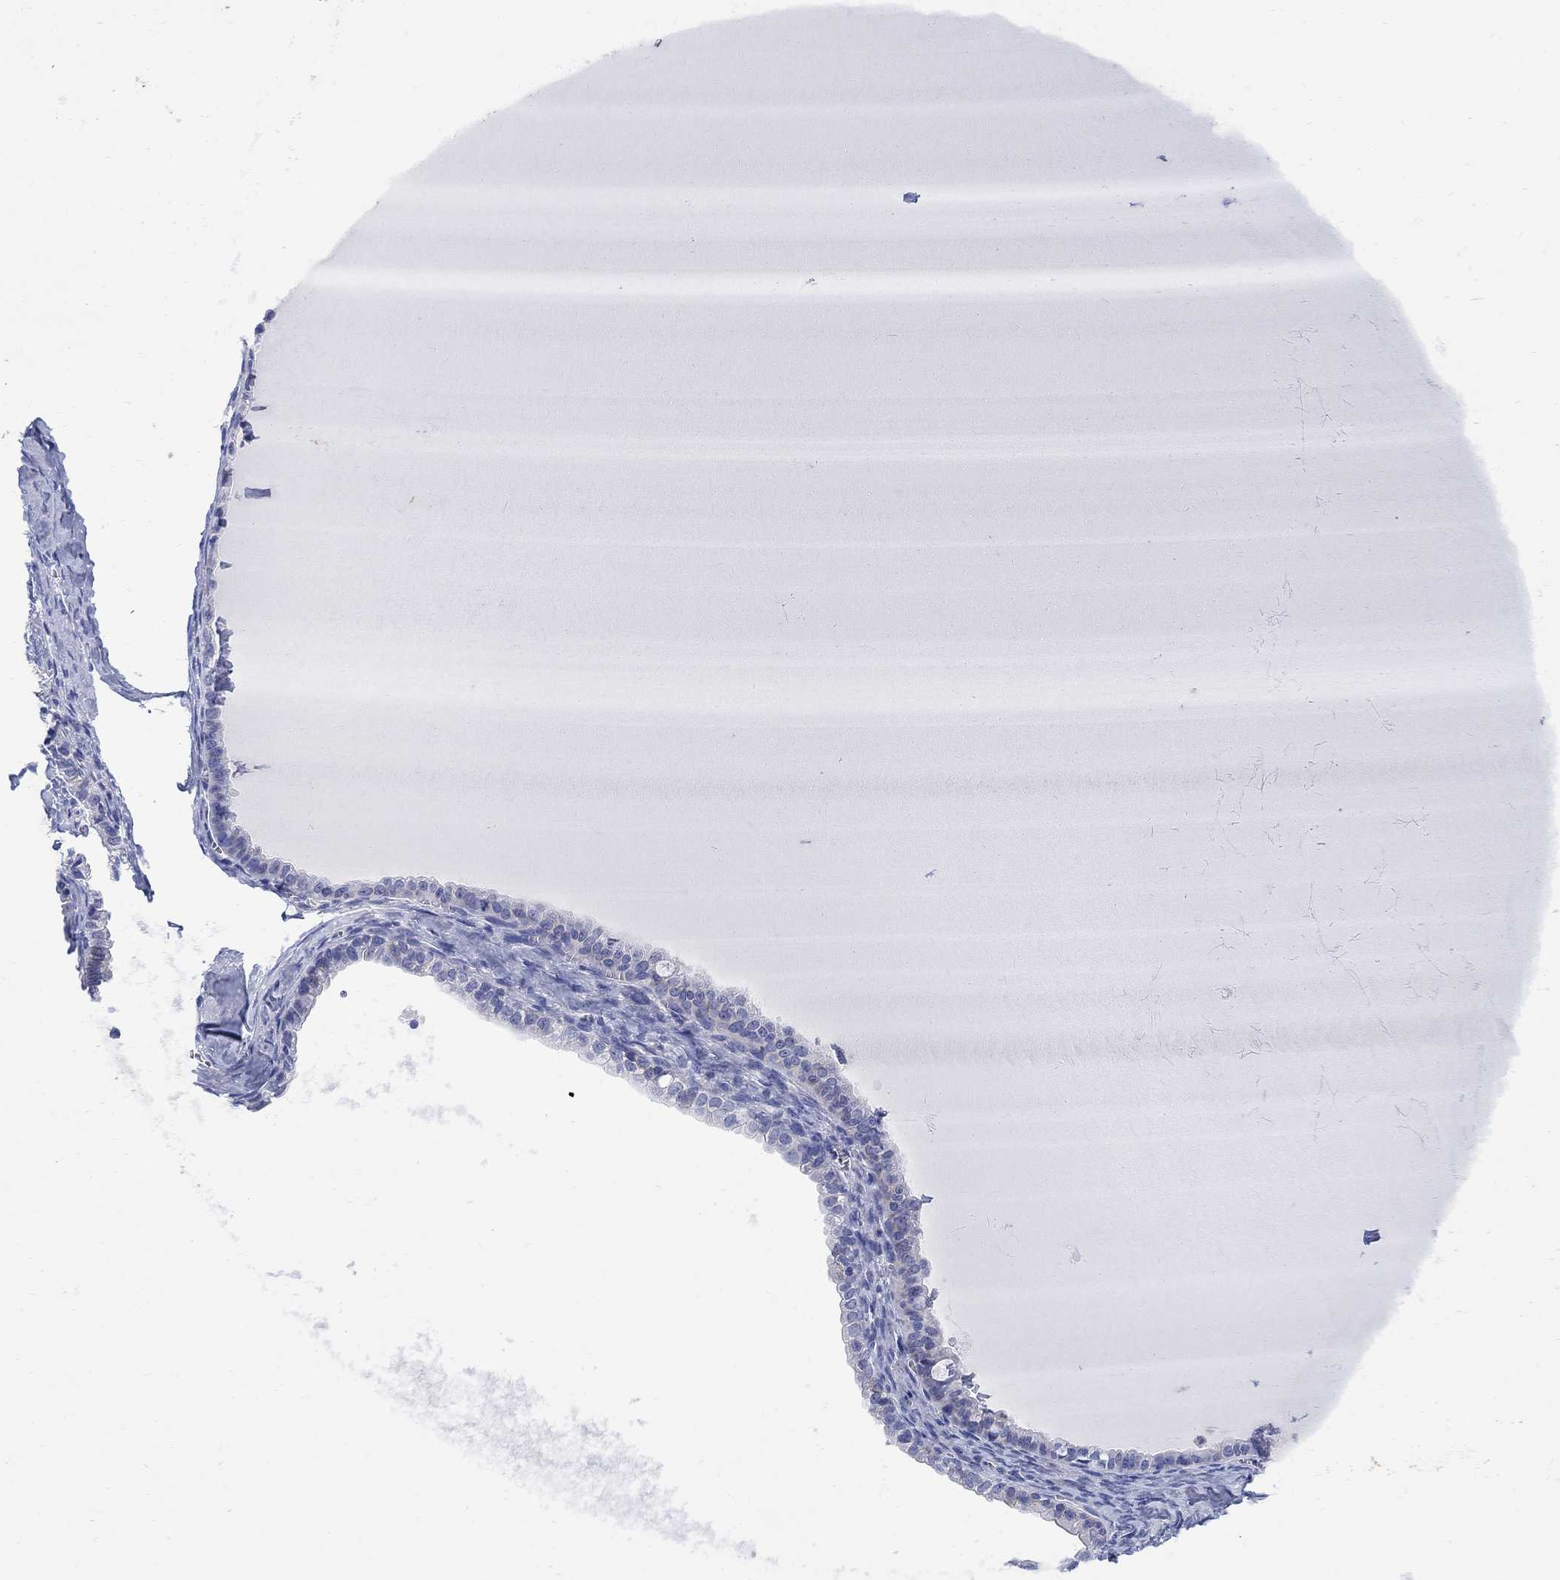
{"staining": {"intensity": "negative", "quantity": "none", "location": "none"}, "tissue": "ovarian cancer", "cell_type": "Tumor cells", "image_type": "cancer", "snomed": [{"axis": "morphology", "description": "Cystadenocarcinoma, mucinous, NOS"}, {"axis": "topography", "description": "Ovary"}], "caption": "Immunohistochemical staining of human ovarian cancer shows no significant staining in tumor cells.", "gene": "MYL1", "patient": {"sex": "female", "age": 63}}